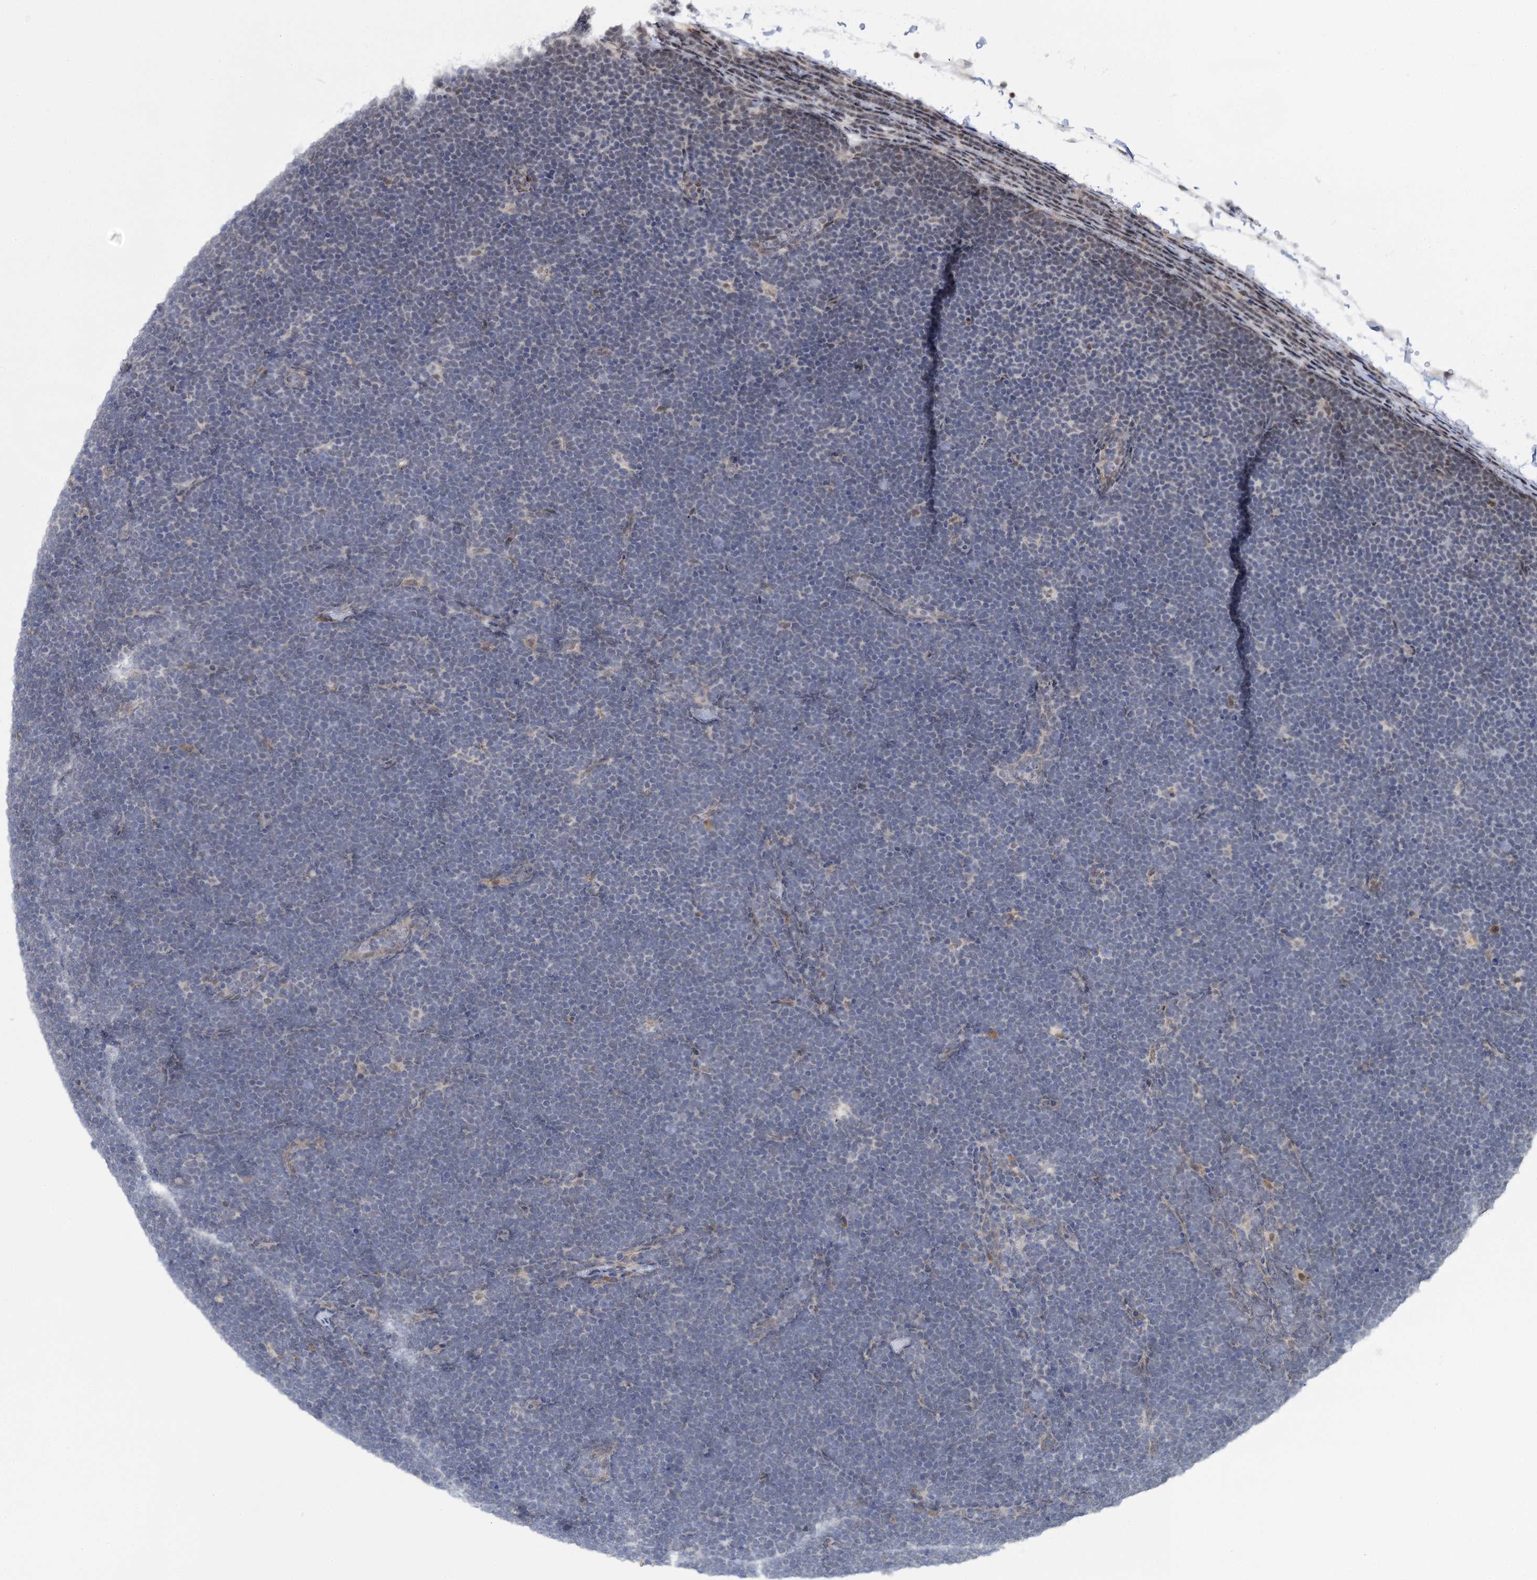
{"staining": {"intensity": "negative", "quantity": "none", "location": "none"}, "tissue": "lymphoma", "cell_type": "Tumor cells", "image_type": "cancer", "snomed": [{"axis": "morphology", "description": "Malignant lymphoma, non-Hodgkin's type, High grade"}, {"axis": "topography", "description": "Lymph node"}], "caption": "A histopathology image of lymphoma stained for a protein shows no brown staining in tumor cells.", "gene": "MBLAC2", "patient": {"sex": "male", "age": 13}}